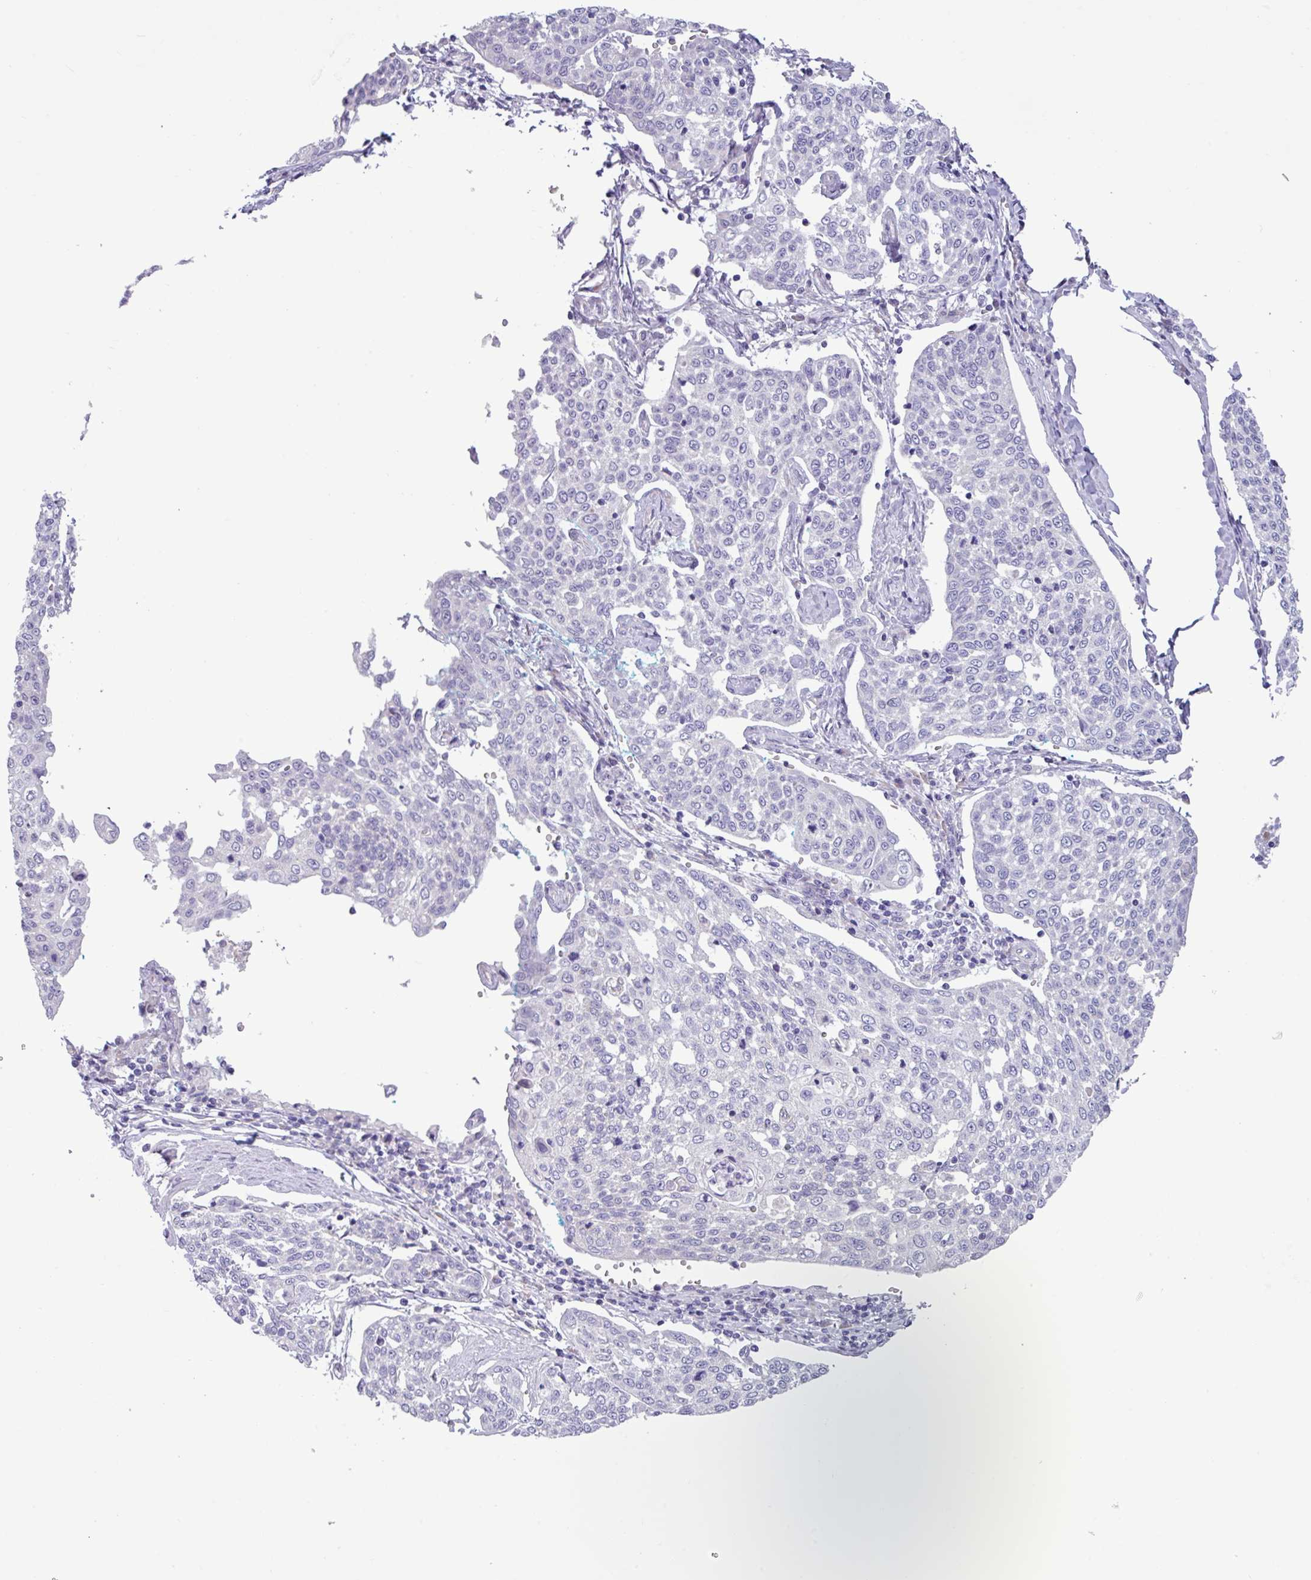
{"staining": {"intensity": "negative", "quantity": "none", "location": "none"}, "tissue": "cervical cancer", "cell_type": "Tumor cells", "image_type": "cancer", "snomed": [{"axis": "morphology", "description": "Squamous cell carcinoma, NOS"}, {"axis": "topography", "description": "Cervix"}], "caption": "Immunohistochemistry (IHC) histopathology image of neoplastic tissue: human squamous cell carcinoma (cervical) stained with DAB (3,3'-diaminobenzidine) exhibits no significant protein positivity in tumor cells.", "gene": "STIMATE", "patient": {"sex": "female", "age": 34}}